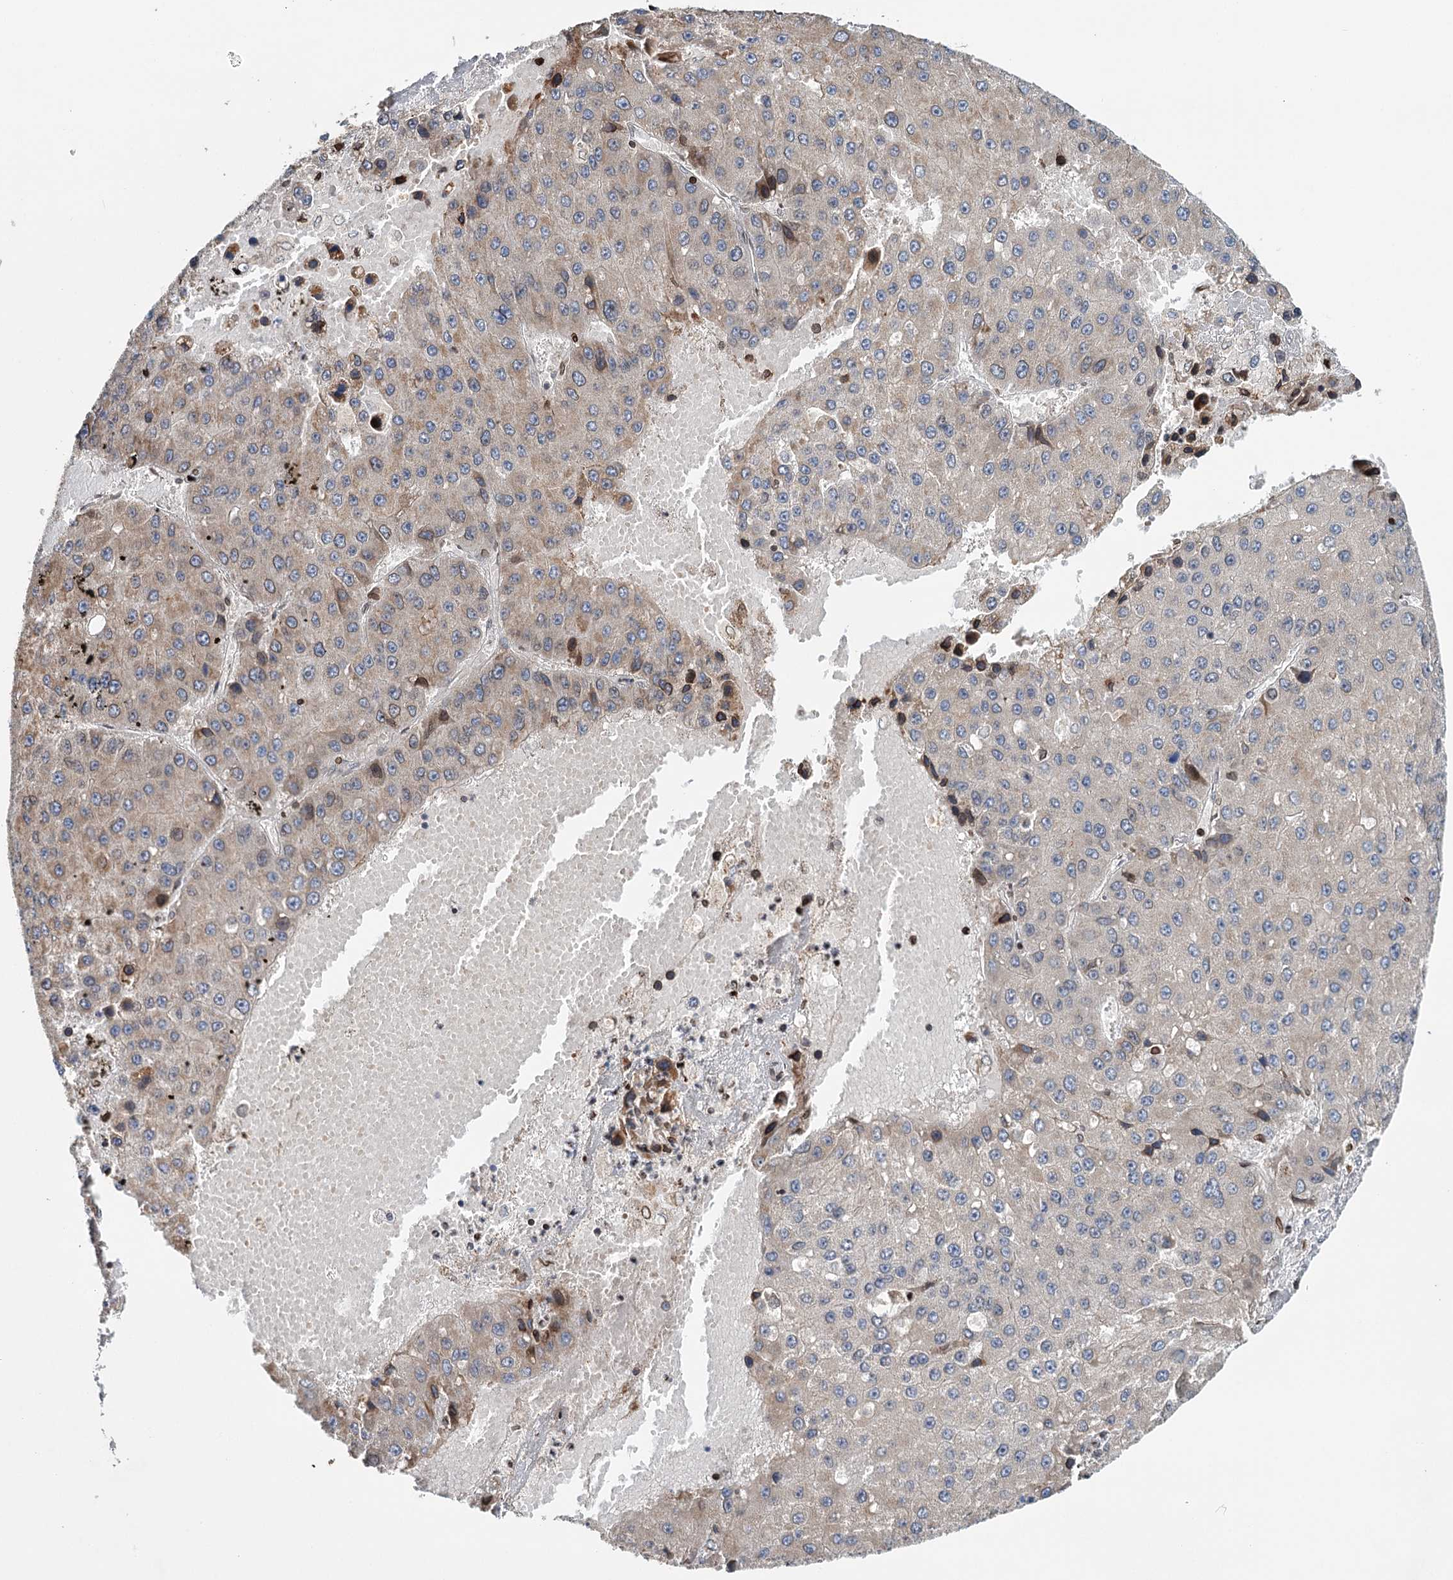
{"staining": {"intensity": "moderate", "quantity": "<25%", "location": "cytoplasmic/membranous,nuclear"}, "tissue": "liver cancer", "cell_type": "Tumor cells", "image_type": "cancer", "snomed": [{"axis": "morphology", "description": "Carcinoma, Hepatocellular, NOS"}, {"axis": "topography", "description": "Liver"}], "caption": "IHC histopathology image of human liver cancer (hepatocellular carcinoma) stained for a protein (brown), which reveals low levels of moderate cytoplasmic/membranous and nuclear expression in about <25% of tumor cells.", "gene": "CFAP46", "patient": {"sex": "female", "age": 73}}